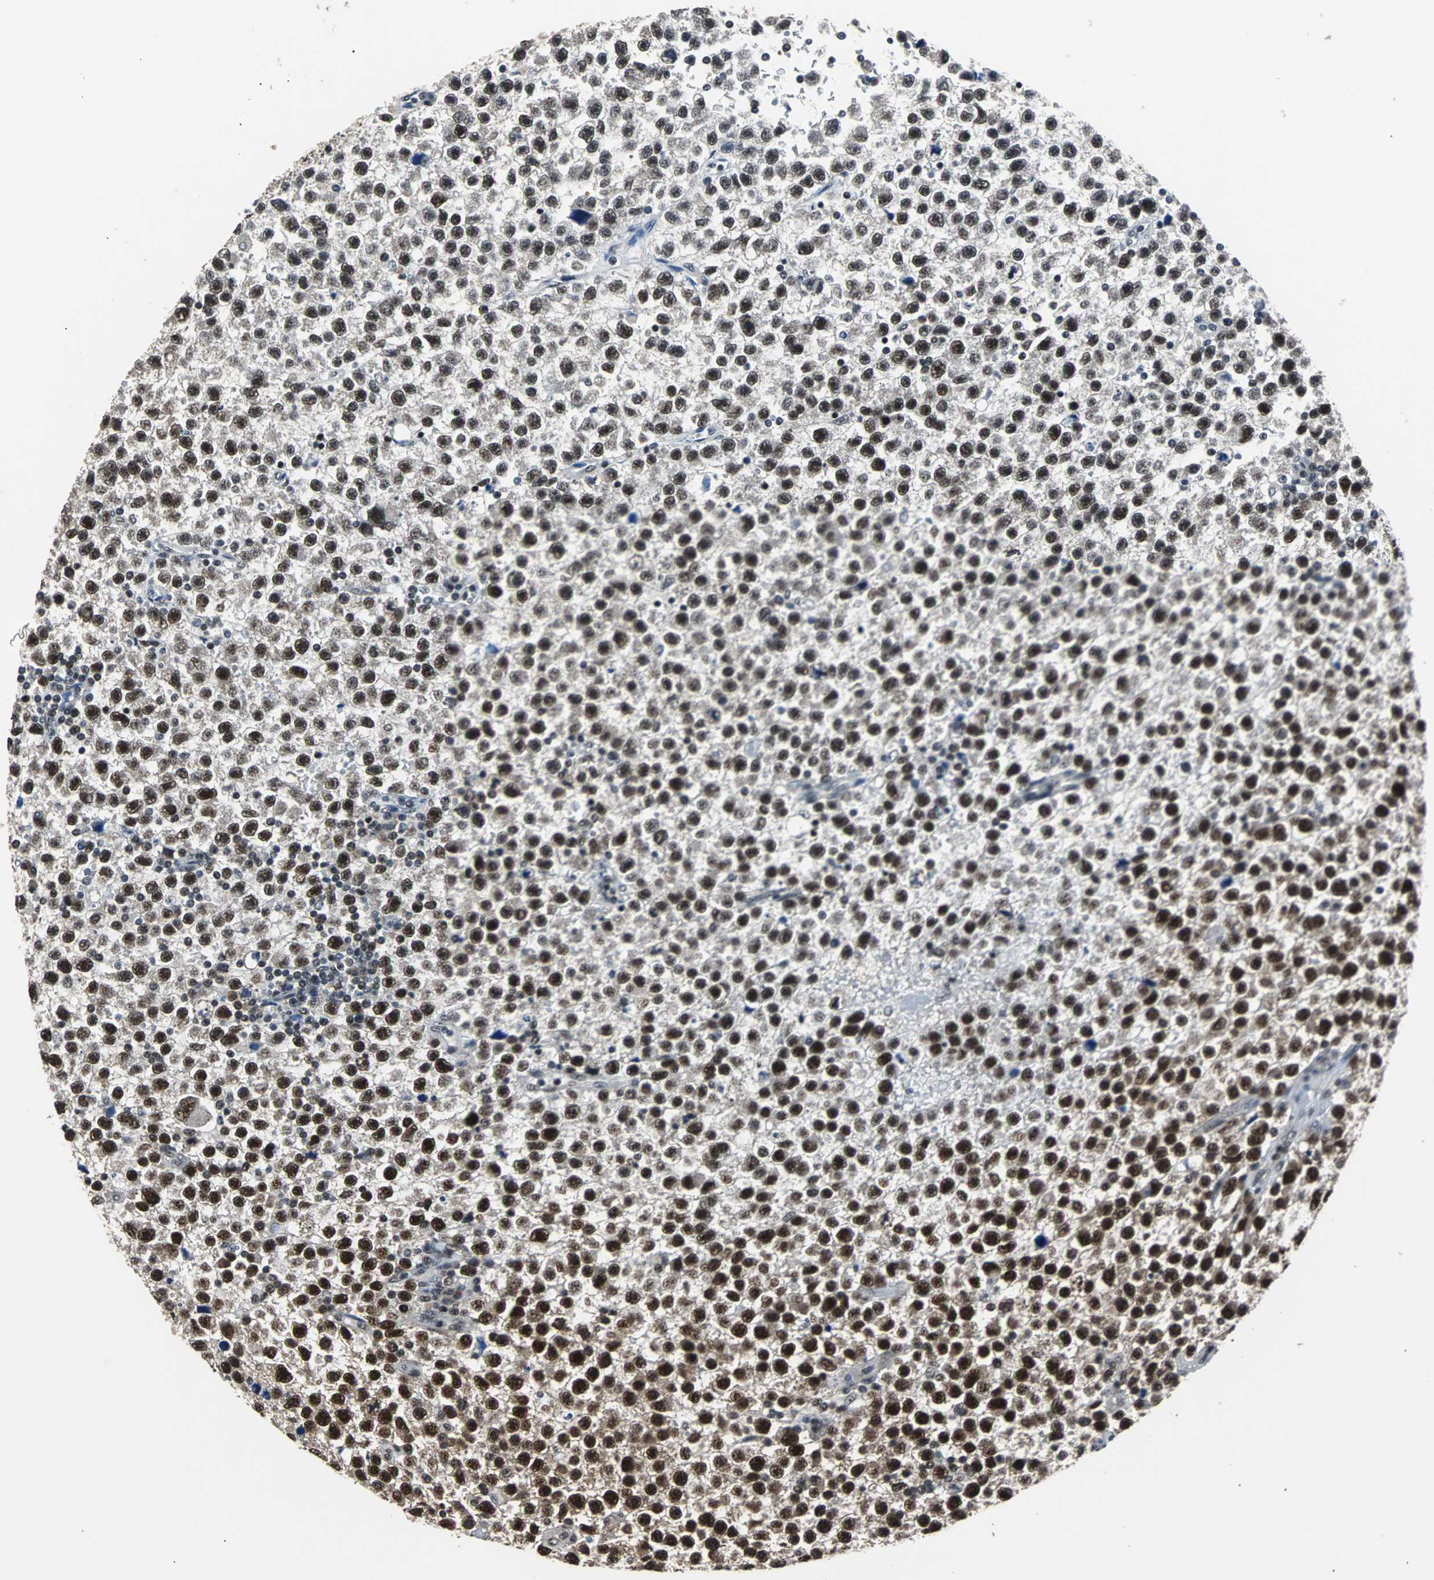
{"staining": {"intensity": "strong", "quantity": ">75%", "location": "nuclear"}, "tissue": "testis cancer", "cell_type": "Tumor cells", "image_type": "cancer", "snomed": [{"axis": "morphology", "description": "Seminoma, NOS"}, {"axis": "topography", "description": "Testis"}], "caption": "This histopathology image exhibits immunohistochemistry staining of testis seminoma, with high strong nuclear expression in approximately >75% of tumor cells.", "gene": "USP28", "patient": {"sex": "male", "age": 33}}